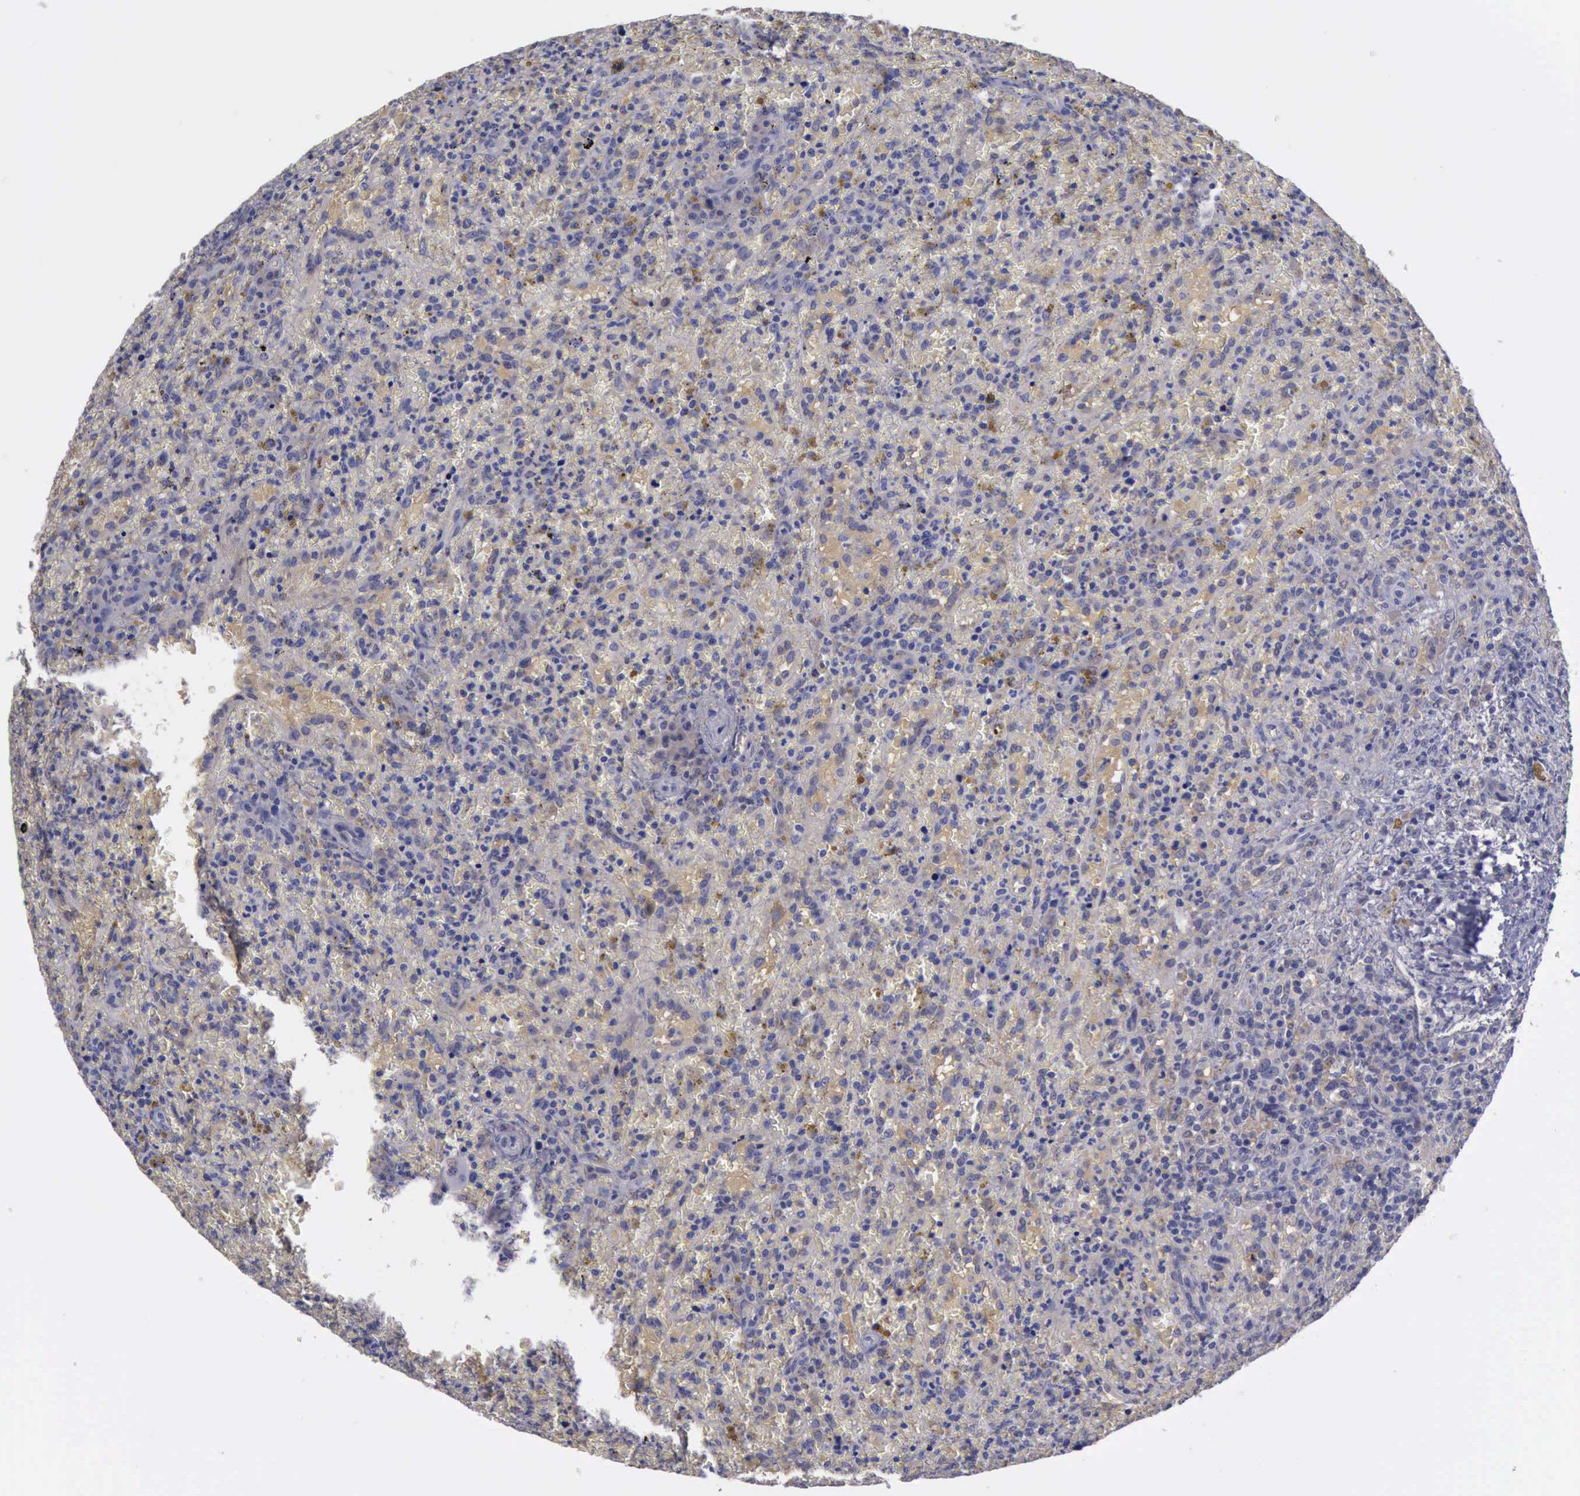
{"staining": {"intensity": "negative", "quantity": "none", "location": "none"}, "tissue": "lymphoma", "cell_type": "Tumor cells", "image_type": "cancer", "snomed": [{"axis": "morphology", "description": "Malignant lymphoma, non-Hodgkin's type, High grade"}, {"axis": "topography", "description": "Spleen"}, {"axis": "topography", "description": "Lymph node"}], "caption": "Immunohistochemistry micrograph of human lymphoma stained for a protein (brown), which exhibits no expression in tumor cells.", "gene": "PHKA1", "patient": {"sex": "female", "age": 70}}